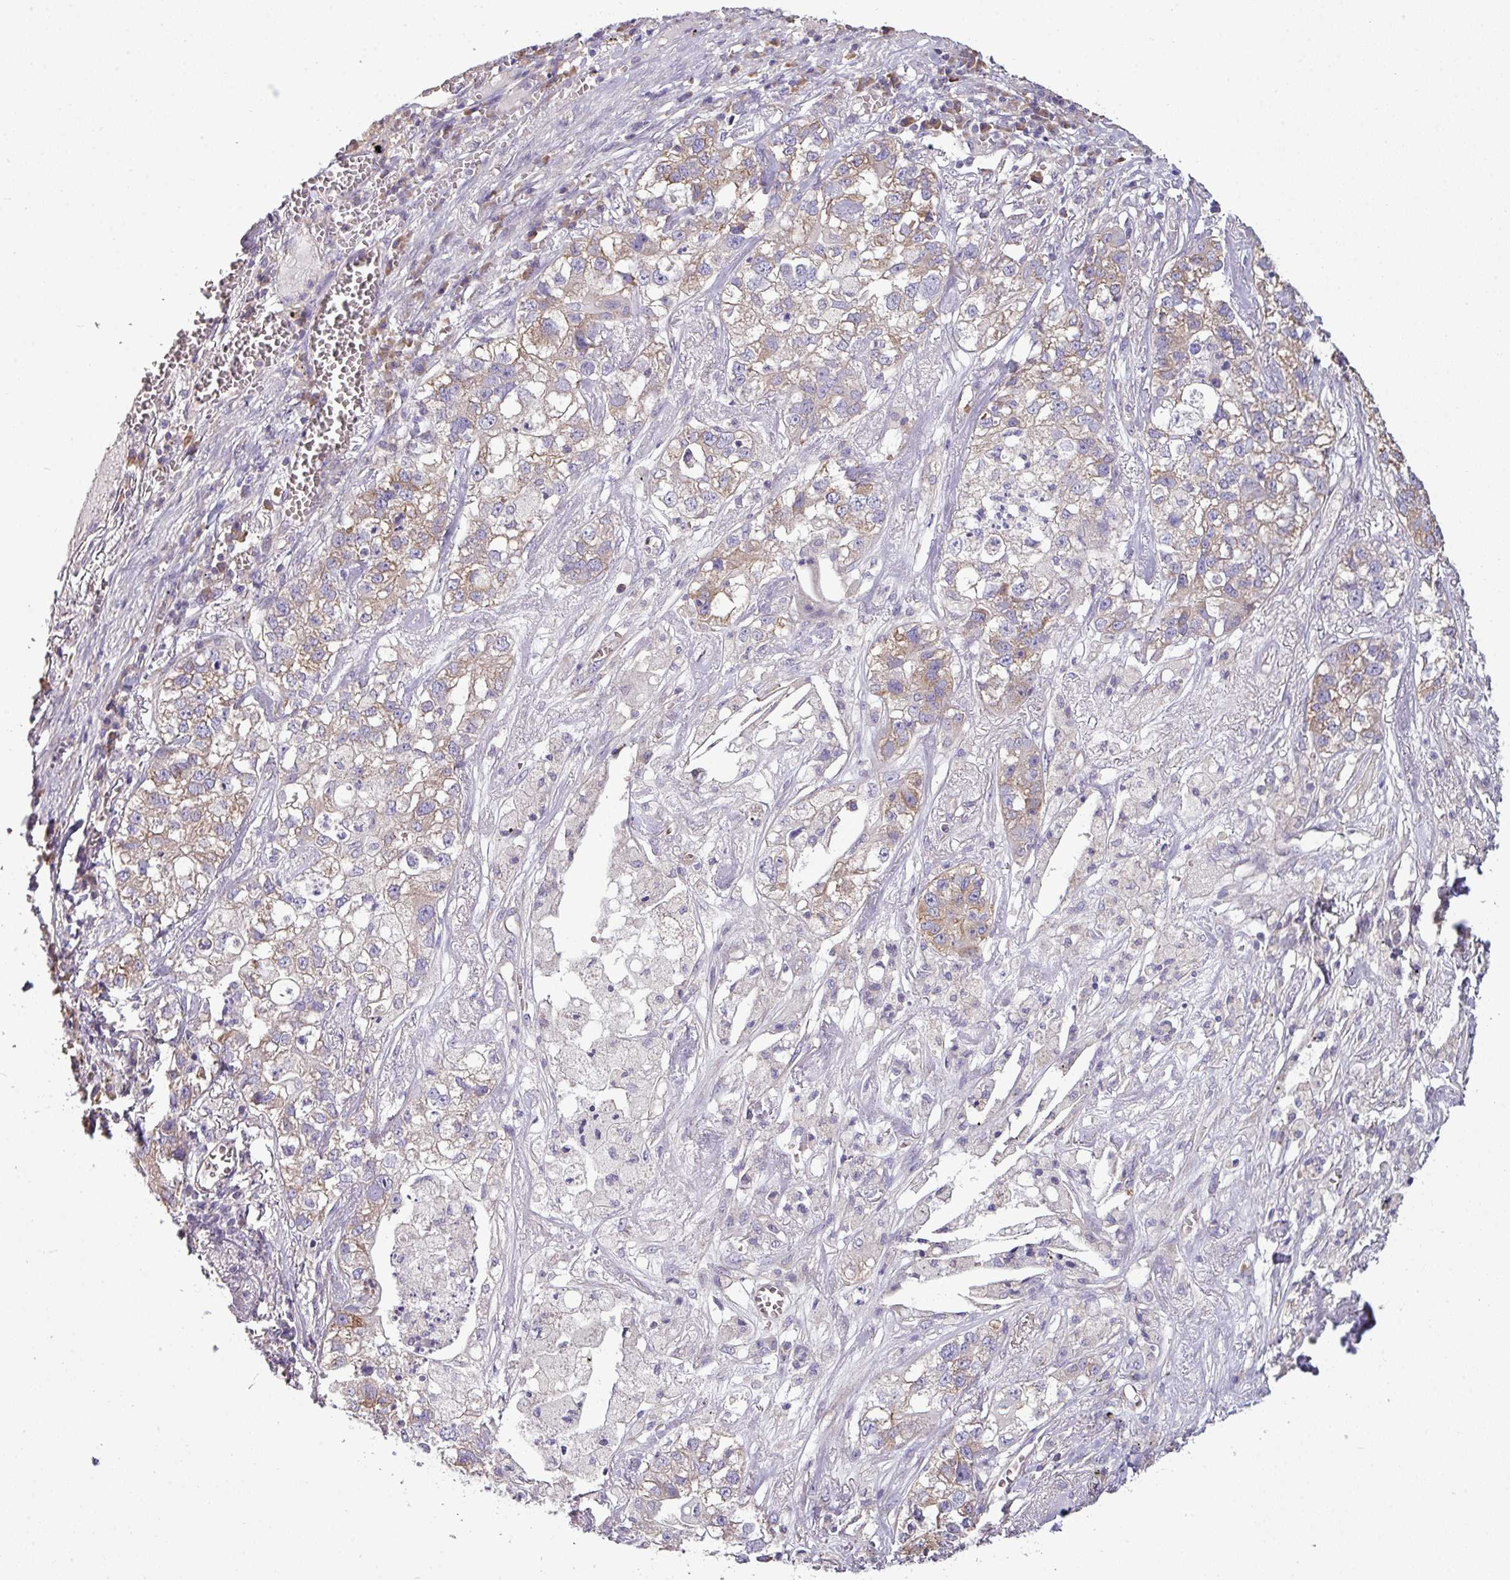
{"staining": {"intensity": "weak", "quantity": "25%-75%", "location": "cytoplasmic/membranous"}, "tissue": "lung cancer", "cell_type": "Tumor cells", "image_type": "cancer", "snomed": [{"axis": "morphology", "description": "Adenocarcinoma, NOS"}, {"axis": "topography", "description": "Lung"}], "caption": "This photomicrograph exhibits IHC staining of human lung cancer (adenocarcinoma), with low weak cytoplasmic/membranous positivity in approximately 25%-75% of tumor cells.", "gene": "AGAP5", "patient": {"sex": "male", "age": 49}}